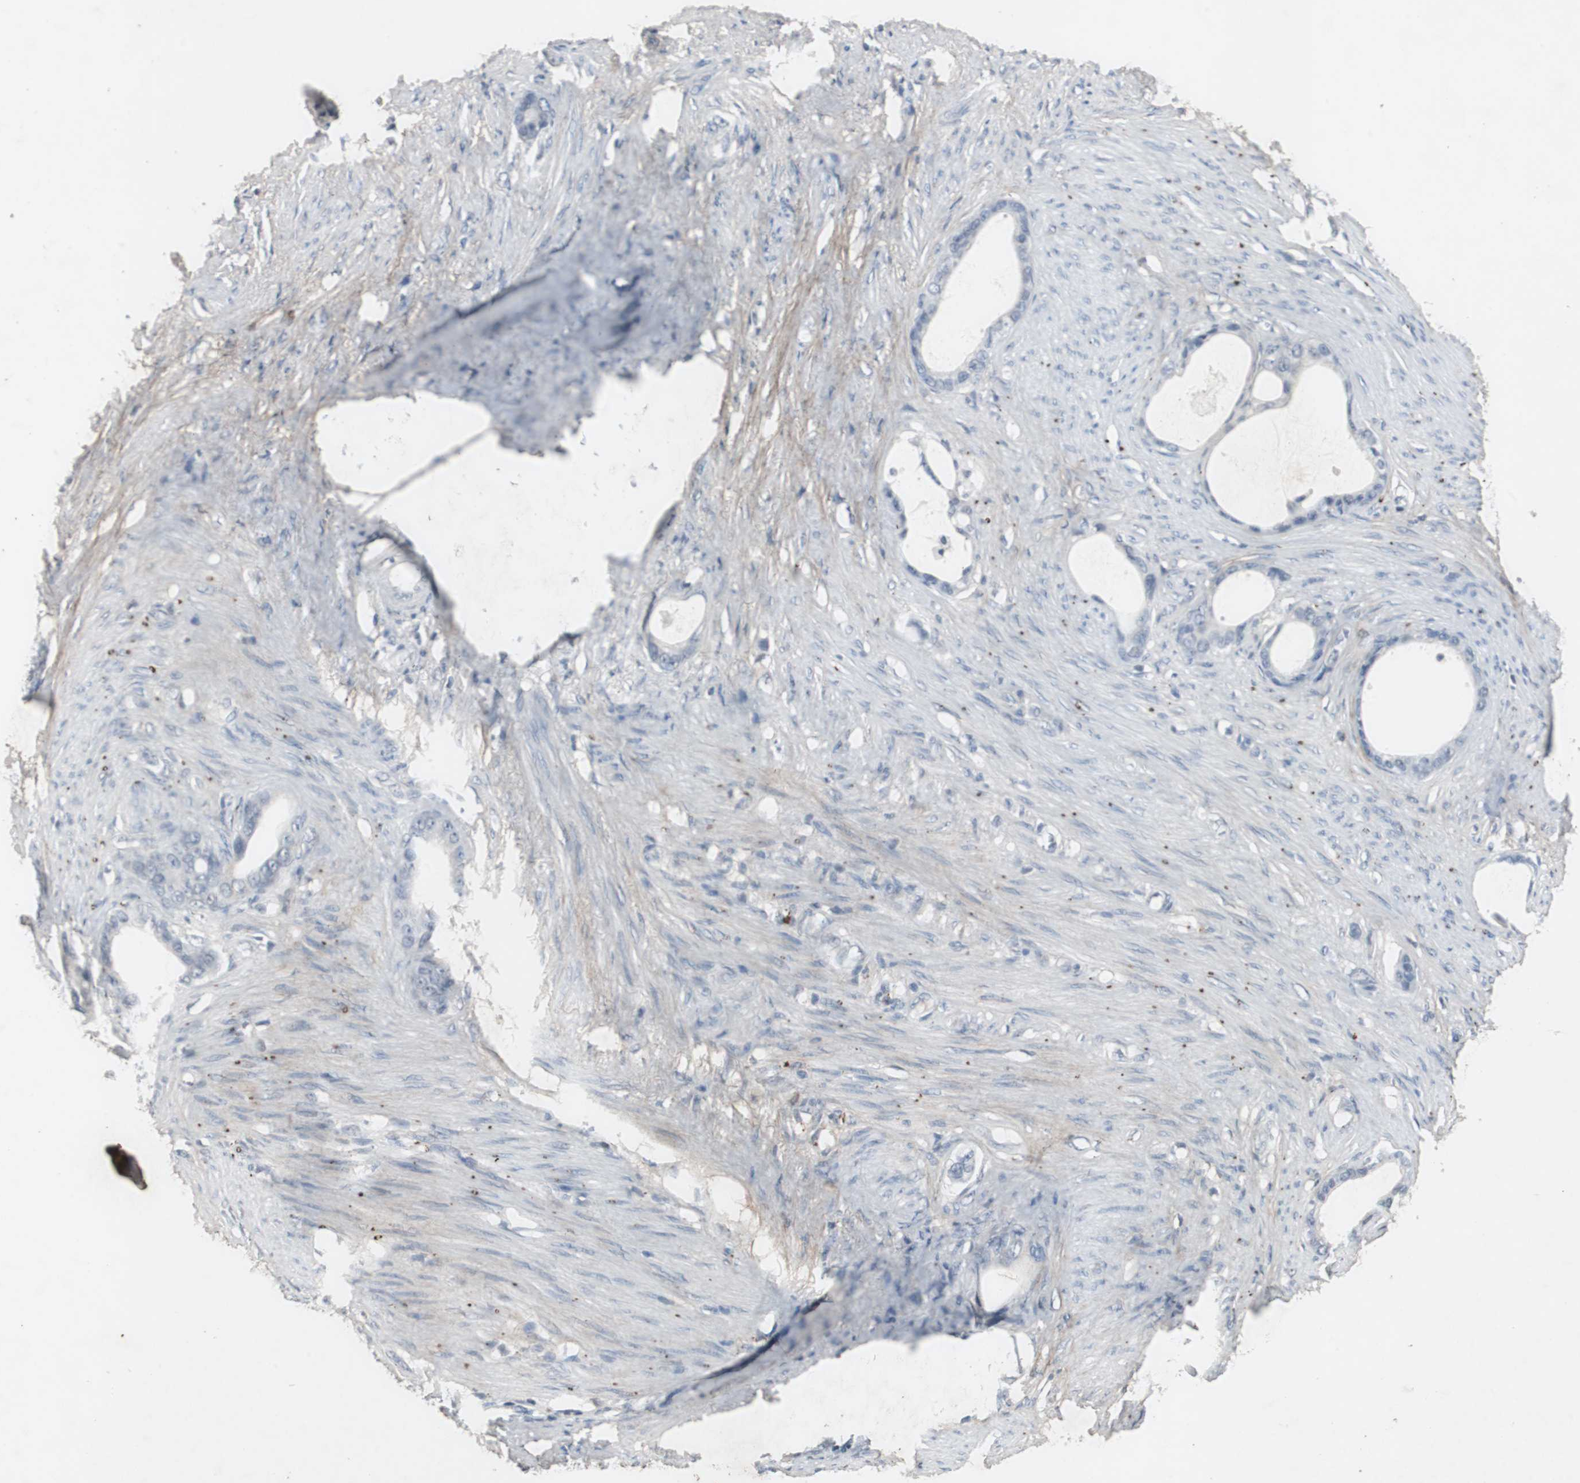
{"staining": {"intensity": "negative", "quantity": "none", "location": "none"}, "tissue": "stomach cancer", "cell_type": "Tumor cells", "image_type": "cancer", "snomed": [{"axis": "morphology", "description": "Adenocarcinoma, NOS"}, {"axis": "topography", "description": "Stomach"}], "caption": "The micrograph demonstrates no significant expression in tumor cells of stomach adenocarcinoma.", "gene": "ADNP2", "patient": {"sex": "female", "age": 75}}